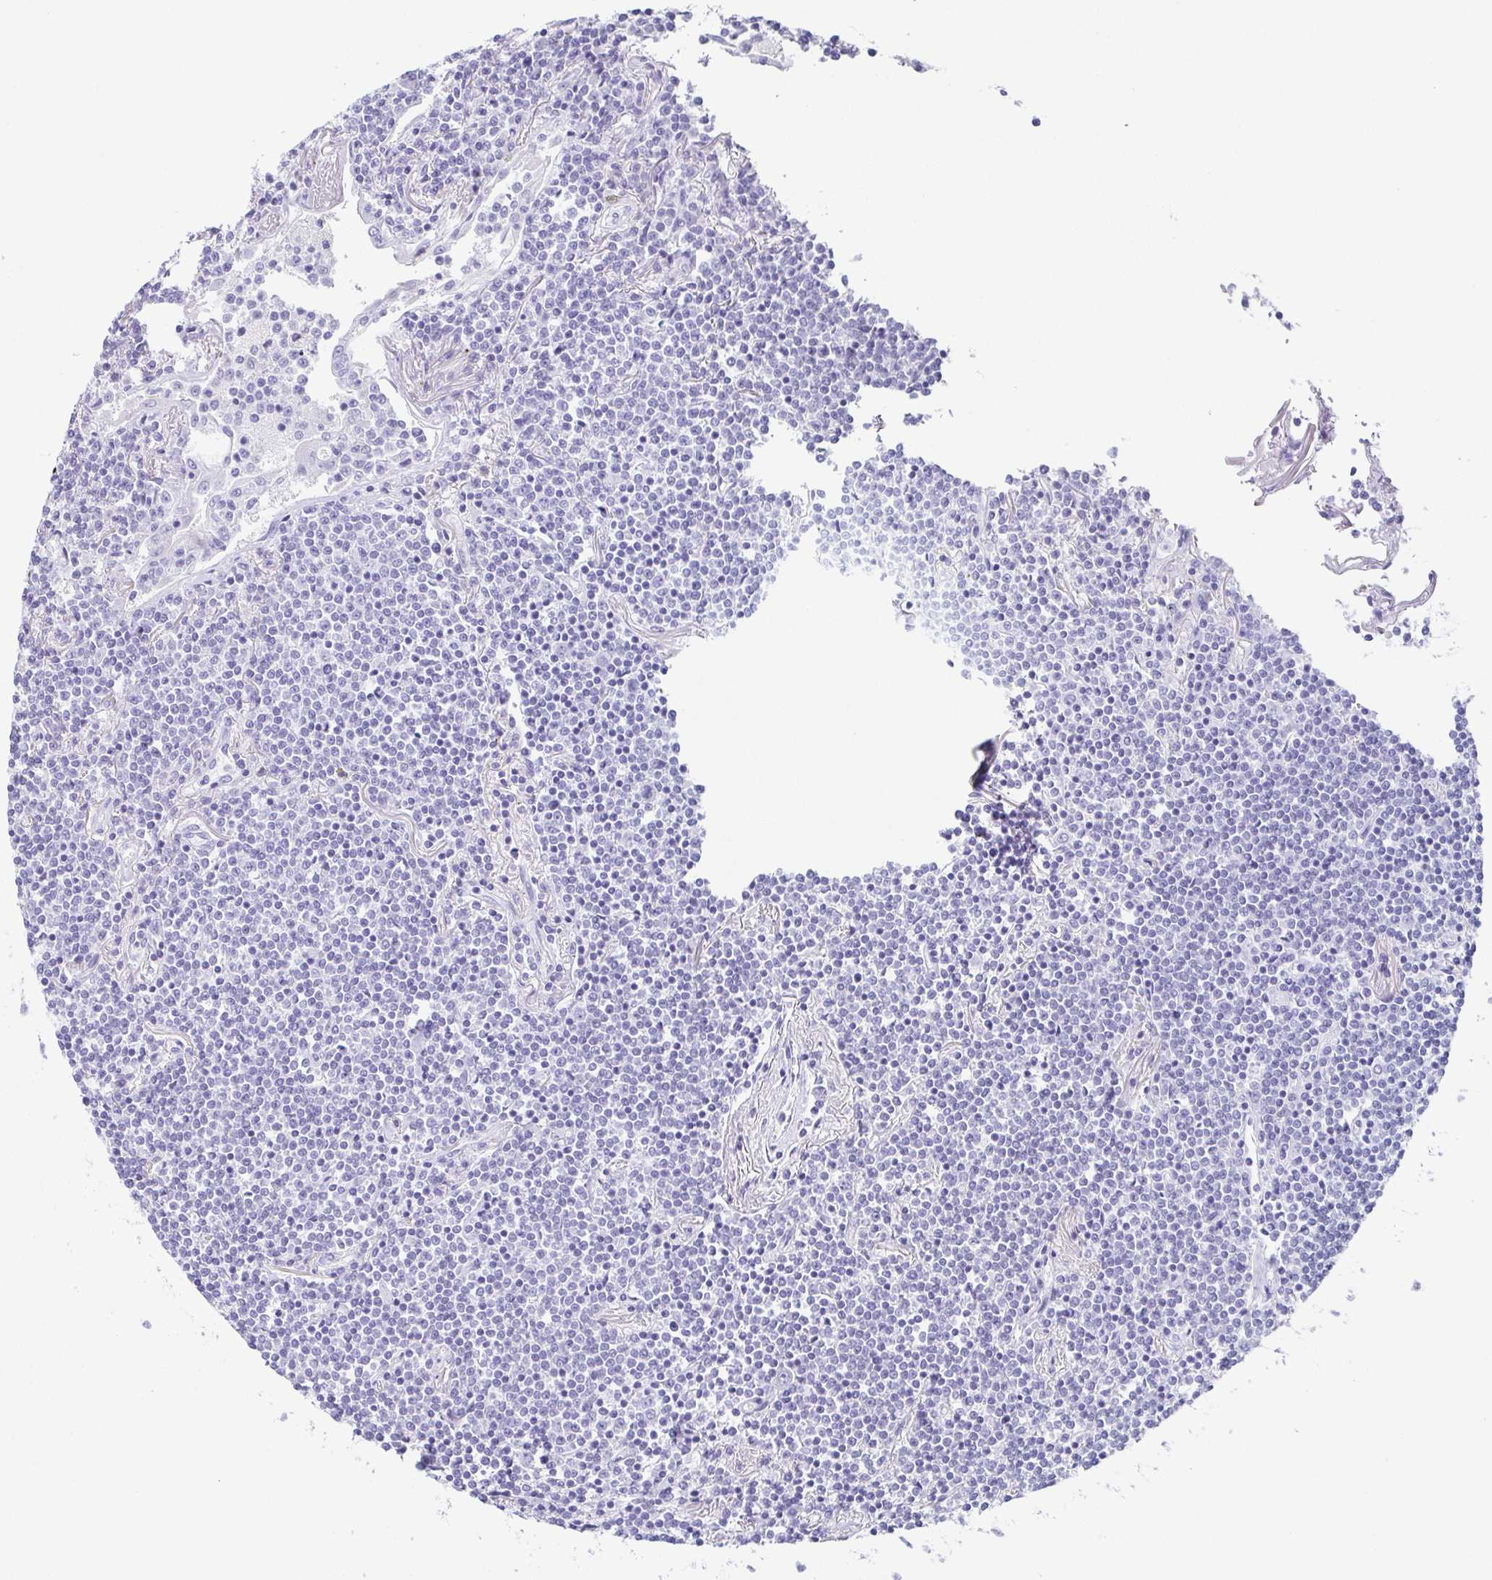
{"staining": {"intensity": "negative", "quantity": "none", "location": "none"}, "tissue": "lymphoma", "cell_type": "Tumor cells", "image_type": "cancer", "snomed": [{"axis": "morphology", "description": "Malignant lymphoma, non-Hodgkin's type, Low grade"}, {"axis": "topography", "description": "Lung"}], "caption": "The IHC histopathology image has no significant positivity in tumor cells of lymphoma tissue.", "gene": "TEX19", "patient": {"sex": "female", "age": 71}}